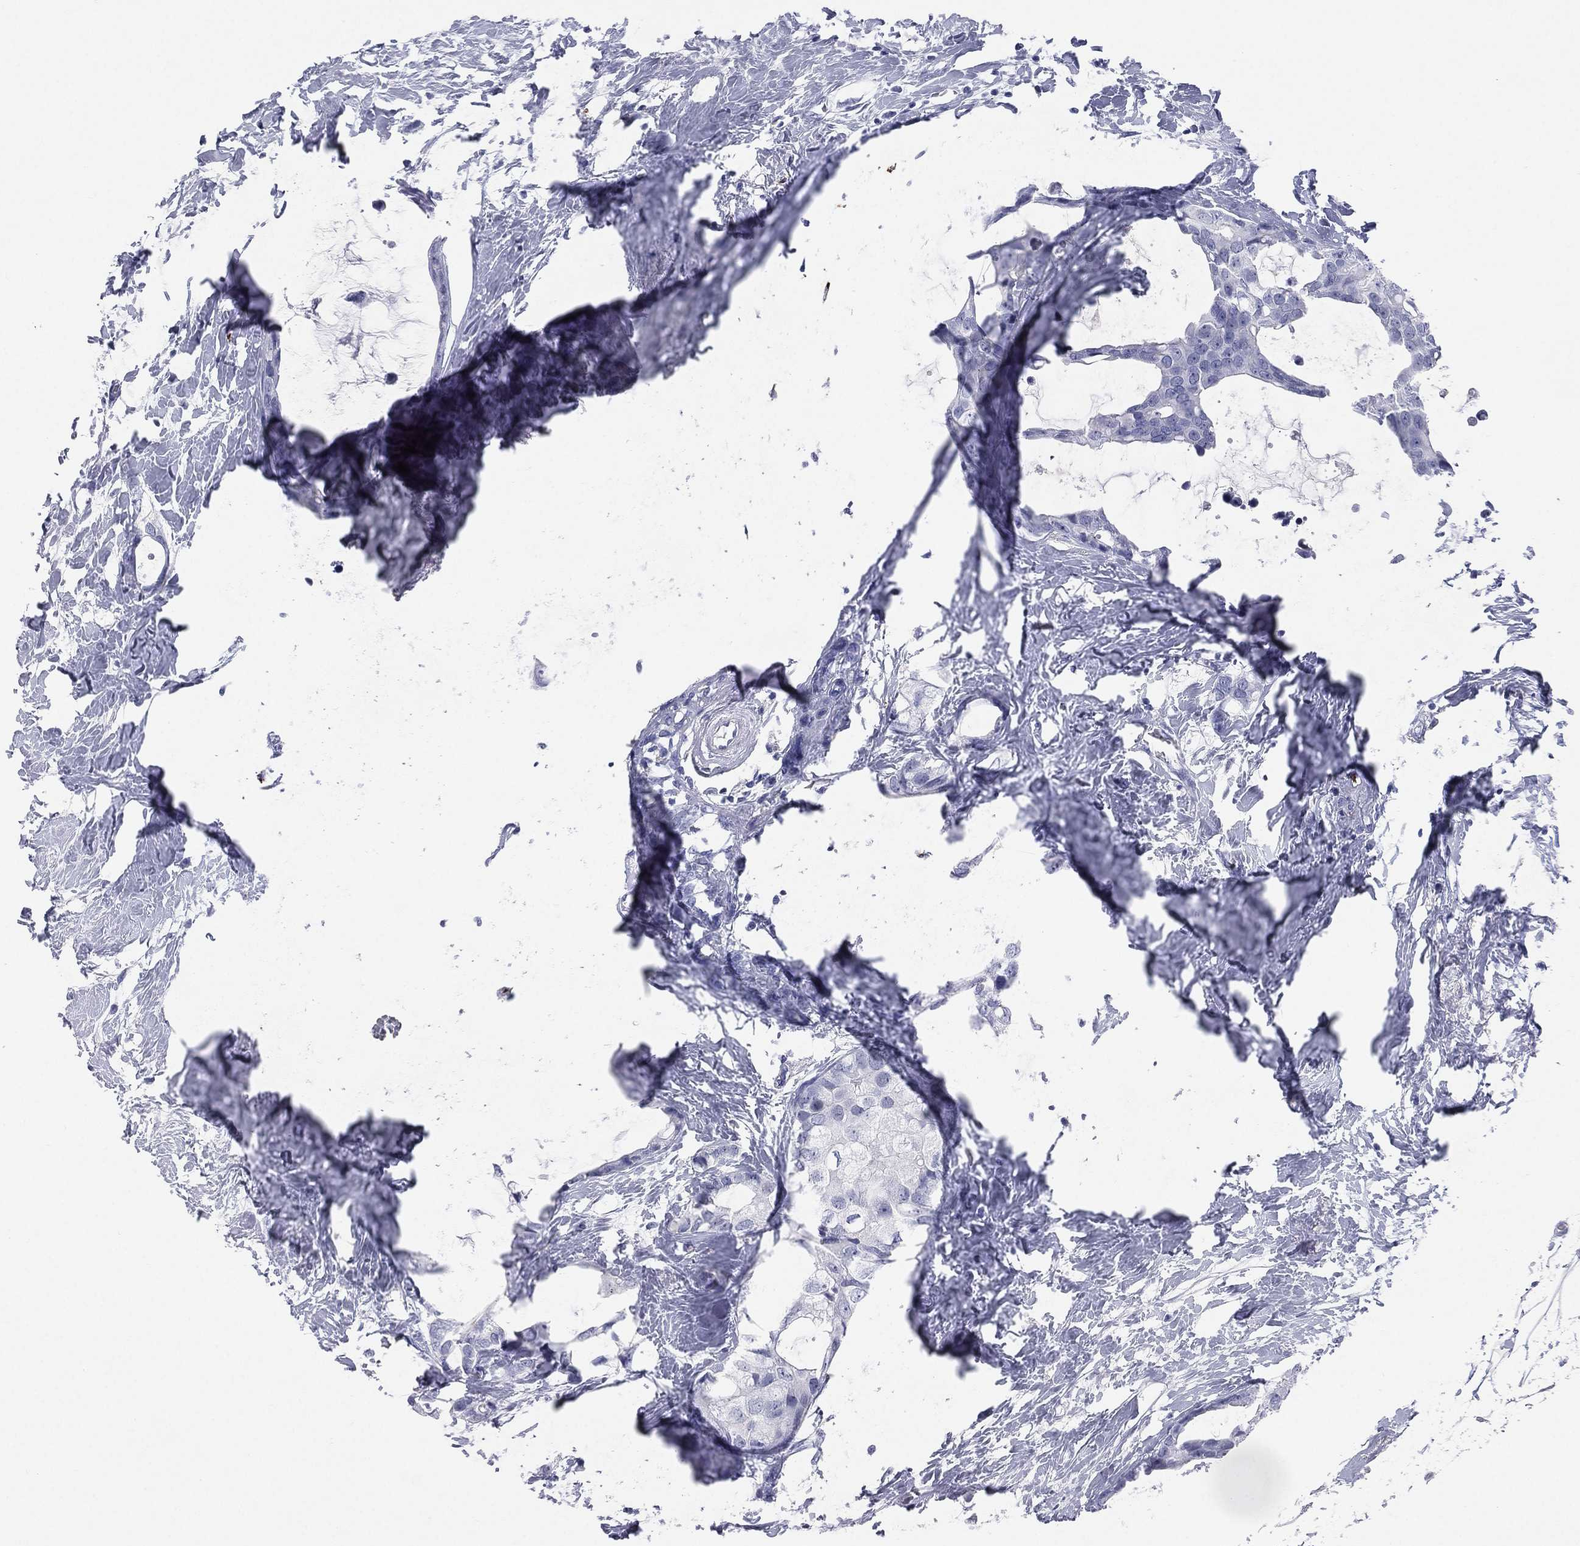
{"staining": {"intensity": "negative", "quantity": "none", "location": "none"}, "tissue": "breast cancer", "cell_type": "Tumor cells", "image_type": "cancer", "snomed": [{"axis": "morphology", "description": "Duct carcinoma"}, {"axis": "topography", "description": "Breast"}], "caption": "Histopathology image shows no significant protein staining in tumor cells of breast infiltrating ductal carcinoma.", "gene": "HLA-DOA", "patient": {"sex": "female", "age": 45}}